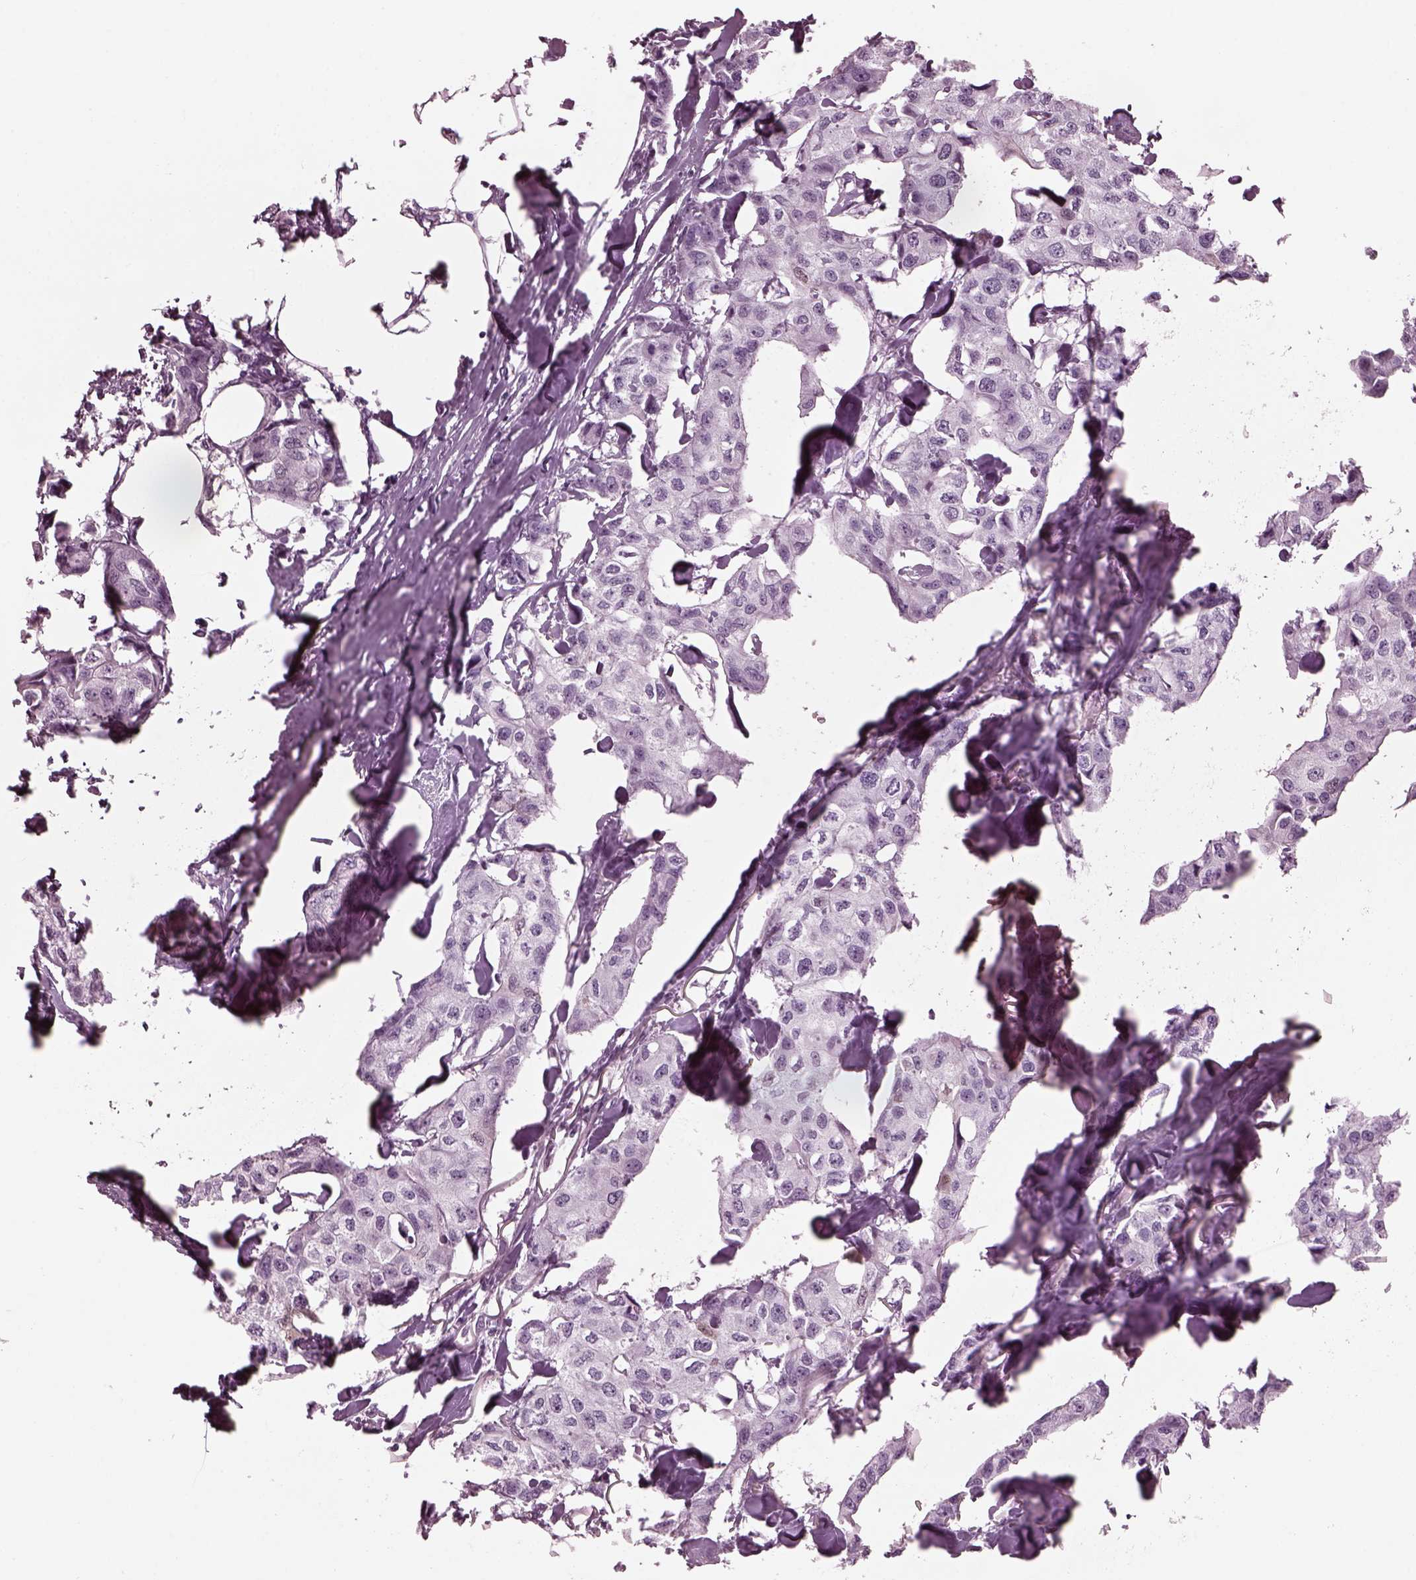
{"staining": {"intensity": "negative", "quantity": "none", "location": "none"}, "tissue": "breast cancer", "cell_type": "Tumor cells", "image_type": "cancer", "snomed": [{"axis": "morphology", "description": "Duct carcinoma"}, {"axis": "topography", "description": "Breast"}], "caption": "Protein analysis of breast invasive ductal carcinoma displays no significant expression in tumor cells.", "gene": "TPPP2", "patient": {"sex": "female", "age": 80}}